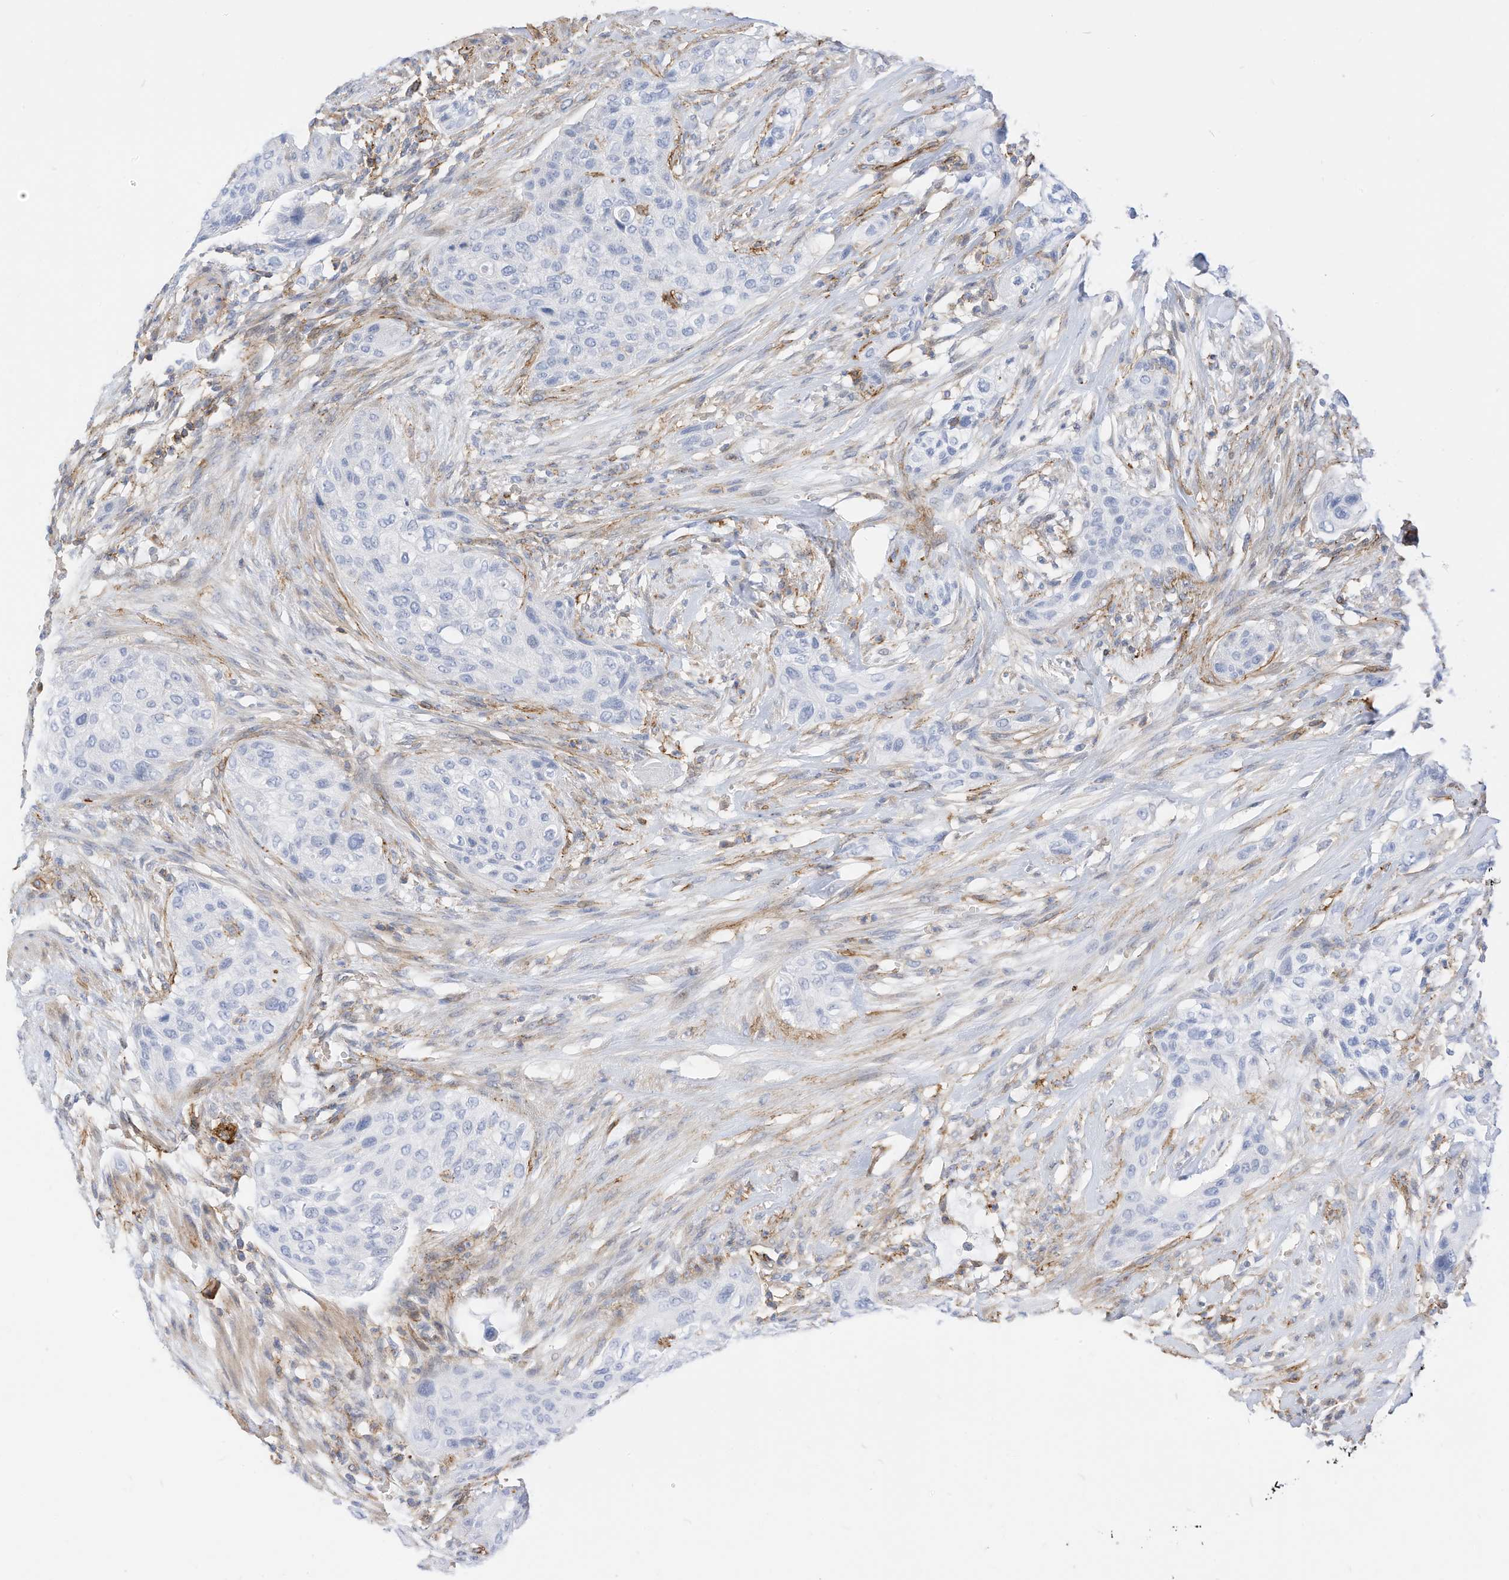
{"staining": {"intensity": "negative", "quantity": "none", "location": "none"}, "tissue": "urothelial cancer", "cell_type": "Tumor cells", "image_type": "cancer", "snomed": [{"axis": "morphology", "description": "Urothelial carcinoma, High grade"}, {"axis": "topography", "description": "Urinary bladder"}], "caption": "Micrograph shows no protein staining in tumor cells of urothelial cancer tissue.", "gene": "TXNDC9", "patient": {"sex": "male", "age": 35}}